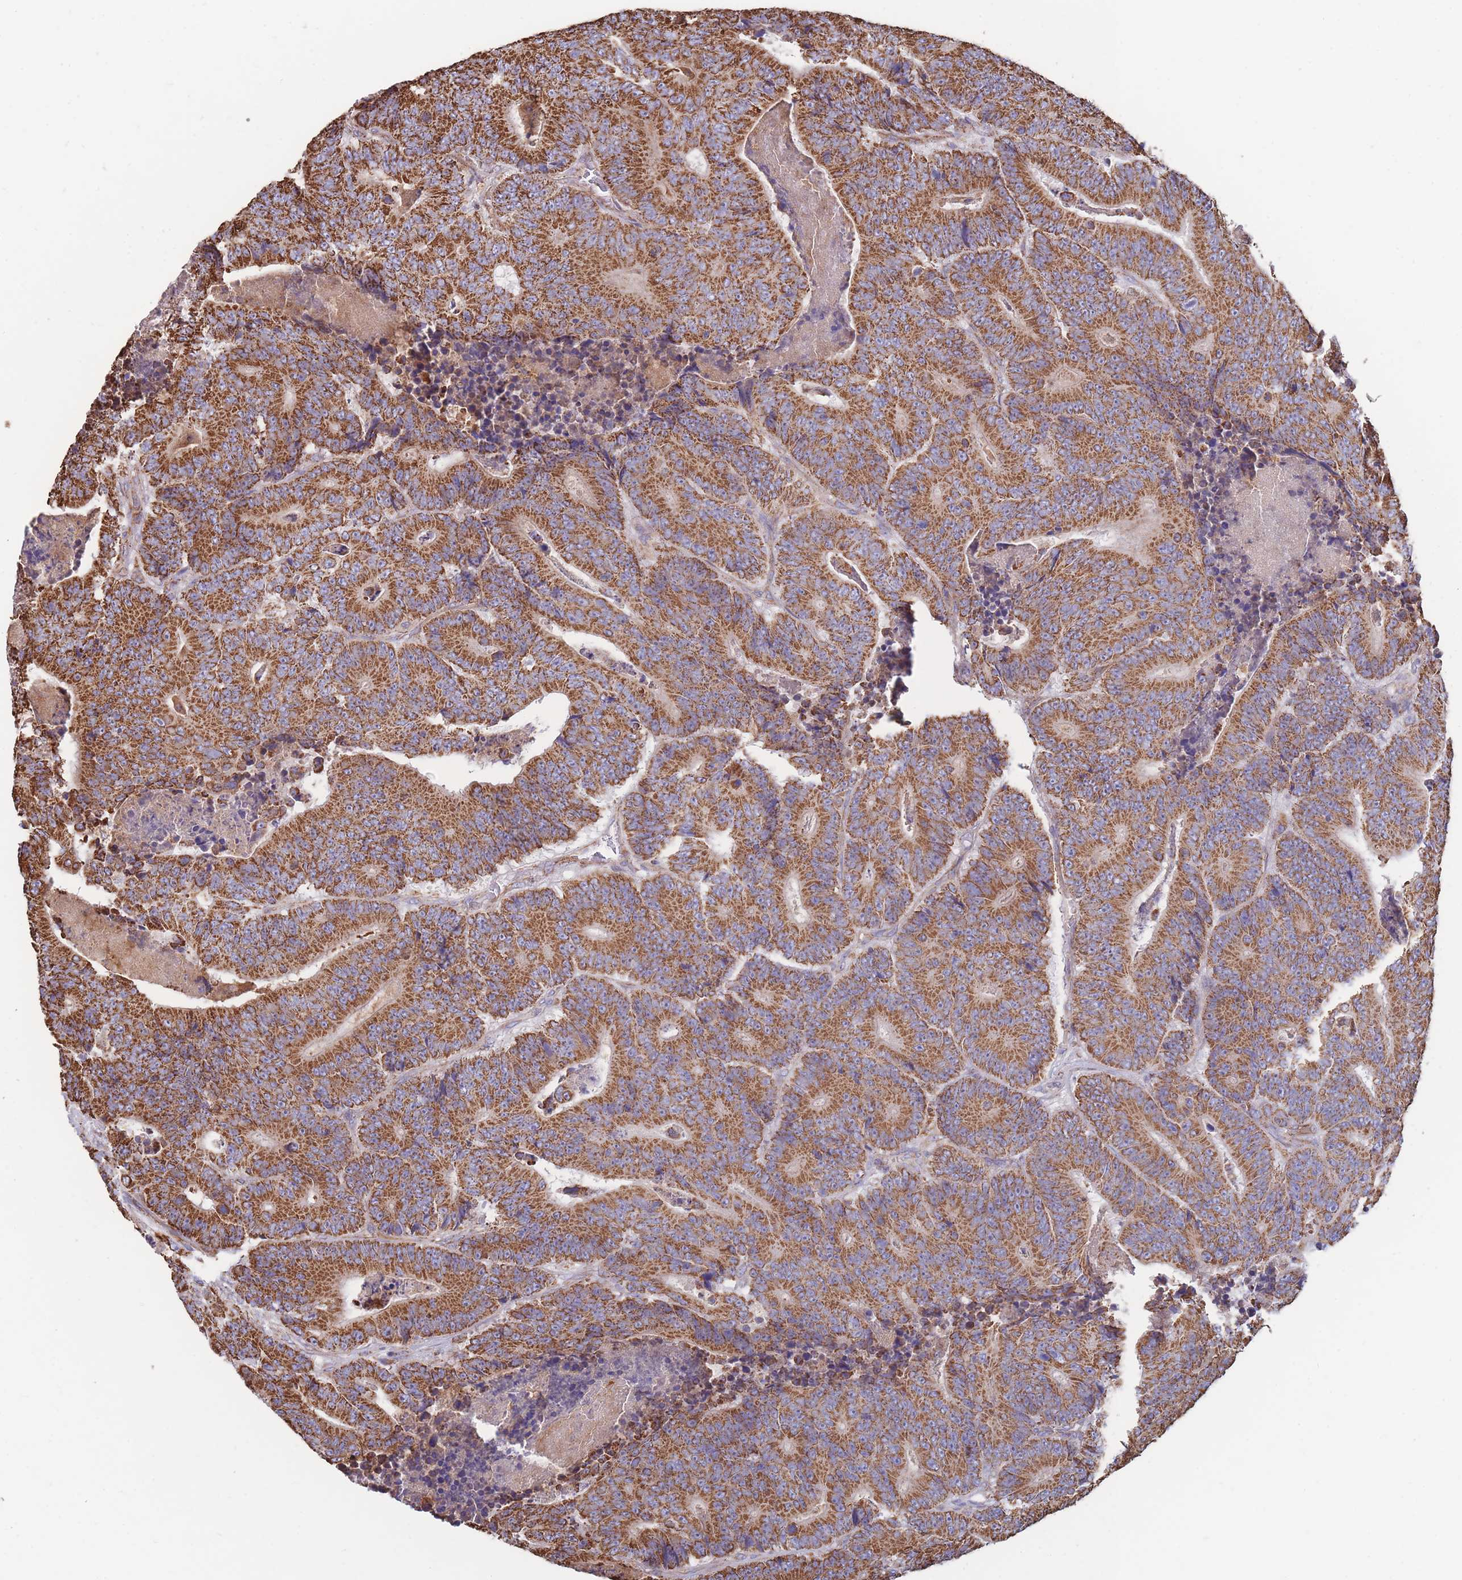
{"staining": {"intensity": "strong", "quantity": ">75%", "location": "cytoplasmic/membranous"}, "tissue": "colorectal cancer", "cell_type": "Tumor cells", "image_type": "cancer", "snomed": [{"axis": "morphology", "description": "Adenocarcinoma, NOS"}, {"axis": "topography", "description": "Colon"}], "caption": "The image demonstrates immunohistochemical staining of colorectal cancer. There is strong cytoplasmic/membranous expression is identified in approximately >75% of tumor cells.", "gene": "FKBP8", "patient": {"sex": "male", "age": 83}}